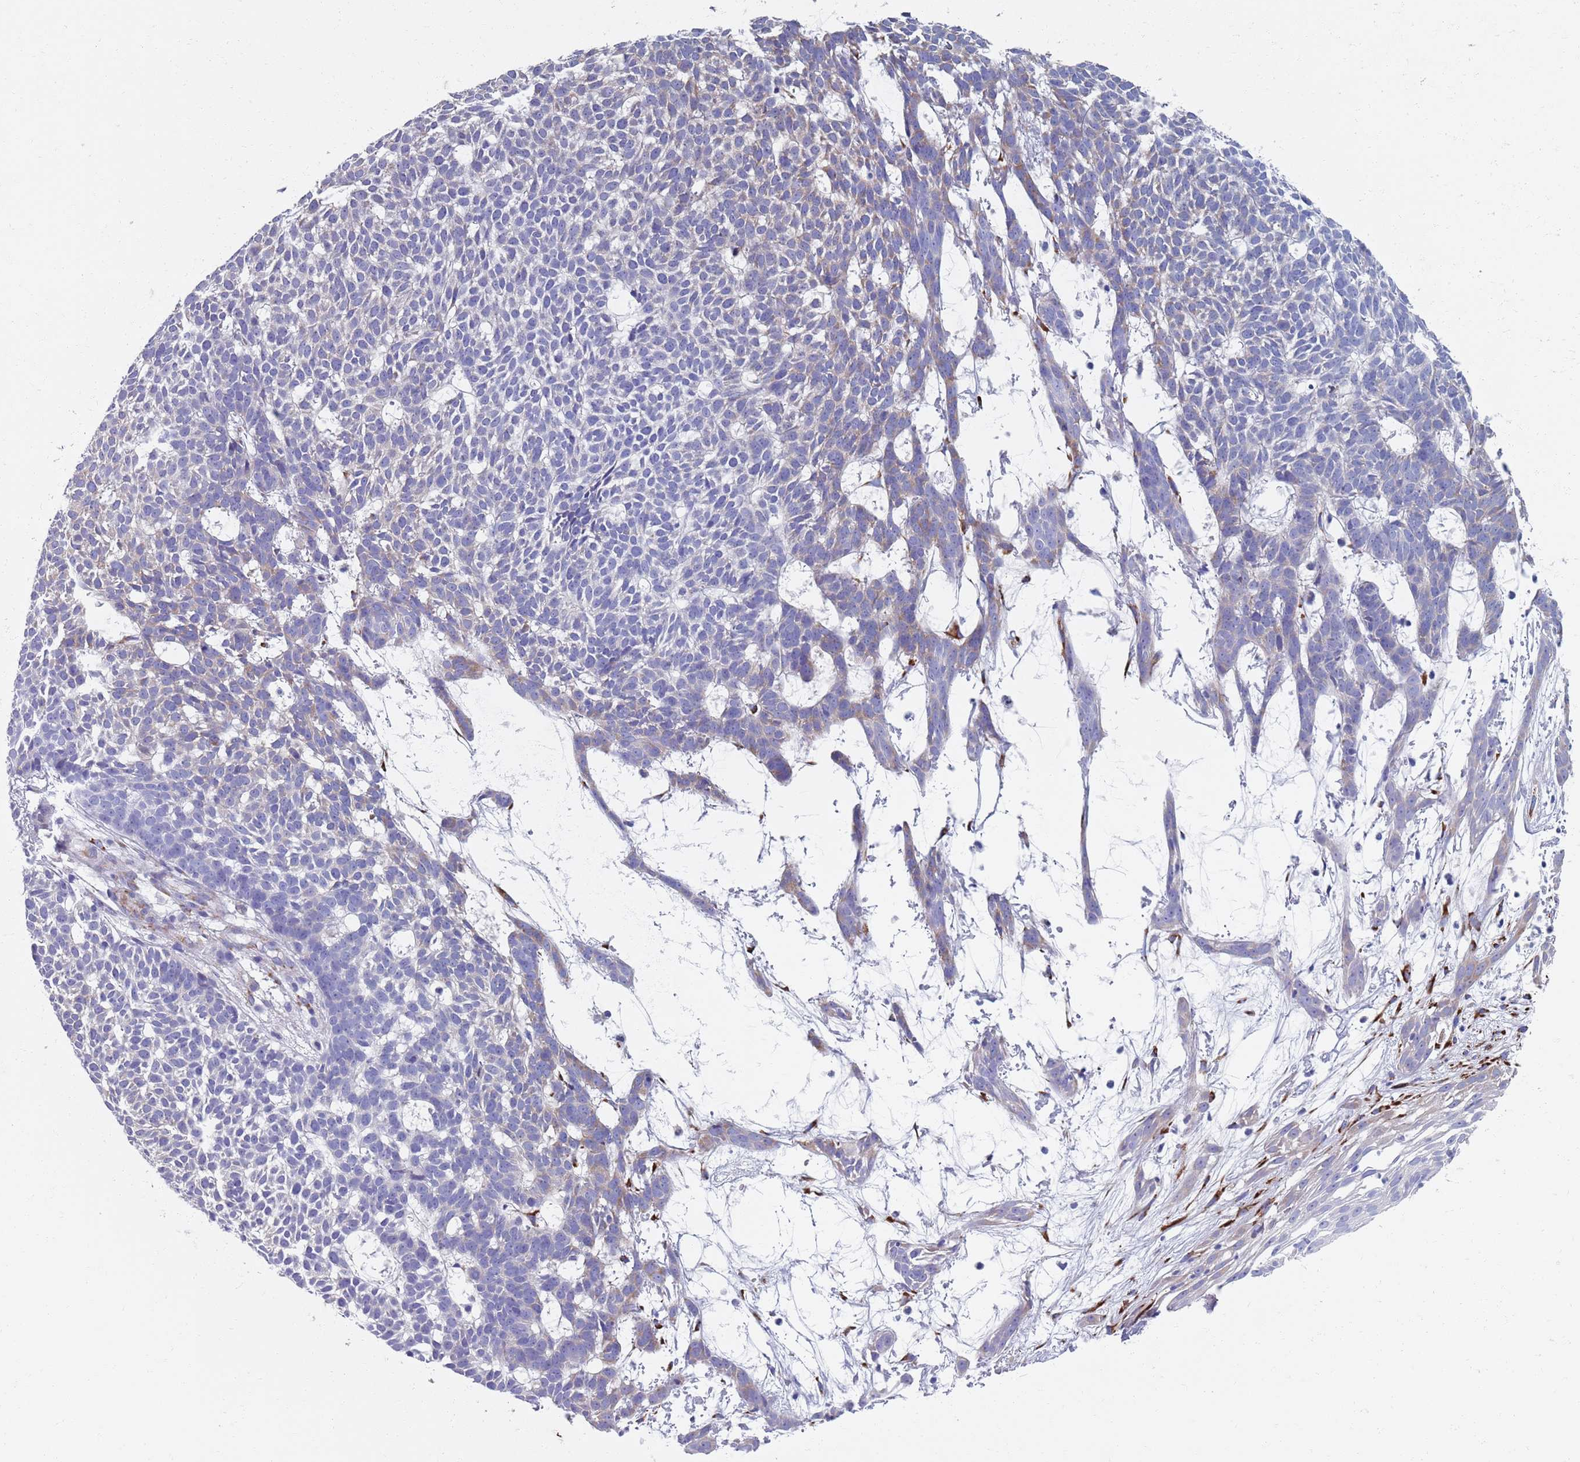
{"staining": {"intensity": "weak", "quantity": "<25%", "location": "cytoplasmic/membranous"}, "tissue": "skin cancer", "cell_type": "Tumor cells", "image_type": "cancer", "snomed": [{"axis": "morphology", "description": "Basal cell carcinoma"}, {"axis": "topography", "description": "Skin"}], "caption": "IHC of human skin cancer (basal cell carcinoma) demonstrates no positivity in tumor cells.", "gene": "PLOD1", "patient": {"sex": "female", "age": 78}}